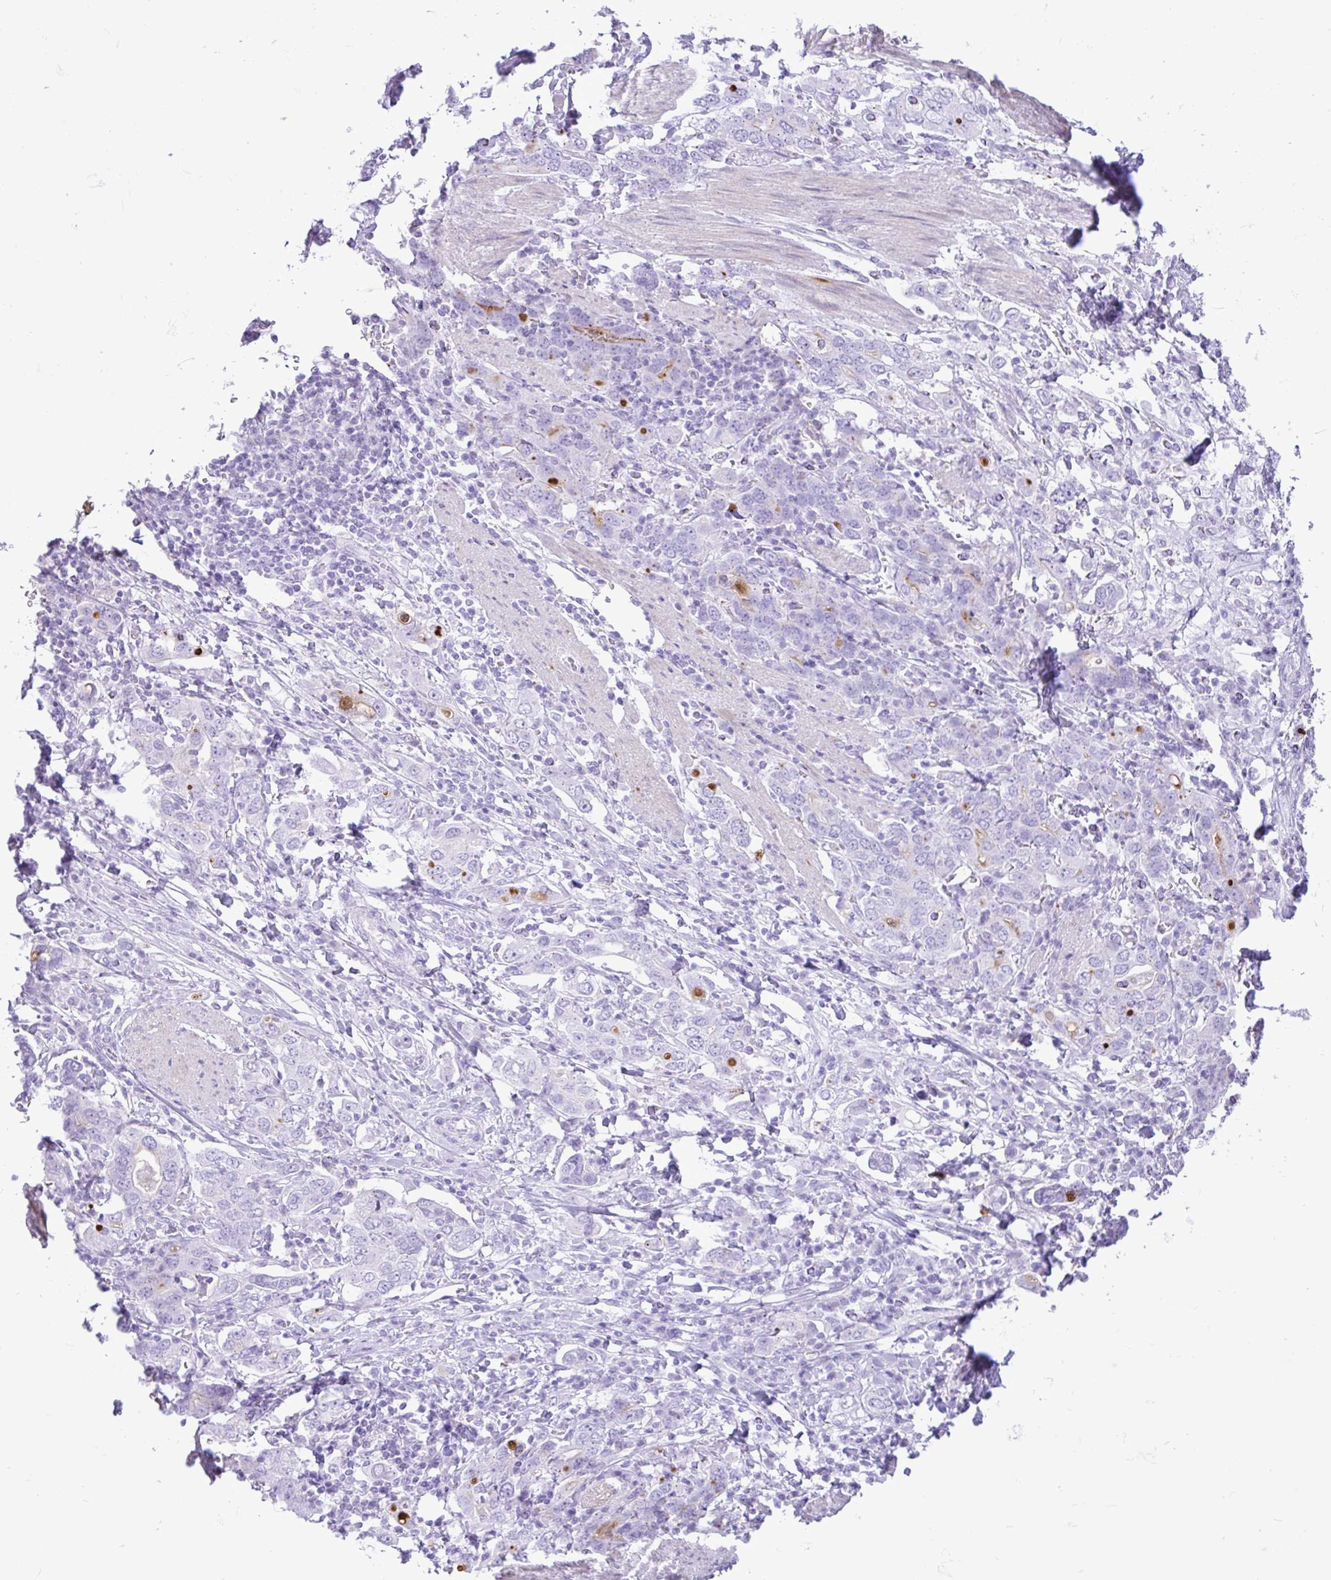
{"staining": {"intensity": "negative", "quantity": "none", "location": "none"}, "tissue": "stomach cancer", "cell_type": "Tumor cells", "image_type": "cancer", "snomed": [{"axis": "morphology", "description": "Adenocarcinoma, NOS"}, {"axis": "topography", "description": "Stomach, upper"}, {"axis": "topography", "description": "Stomach"}], "caption": "Immunohistochemistry (IHC) micrograph of neoplastic tissue: human stomach cancer stained with DAB displays no significant protein positivity in tumor cells. The staining was performed using DAB (3,3'-diaminobenzidine) to visualize the protein expression in brown, while the nuclei were stained in blue with hematoxylin (Magnification: 20x).", "gene": "REEP1", "patient": {"sex": "male", "age": 62}}